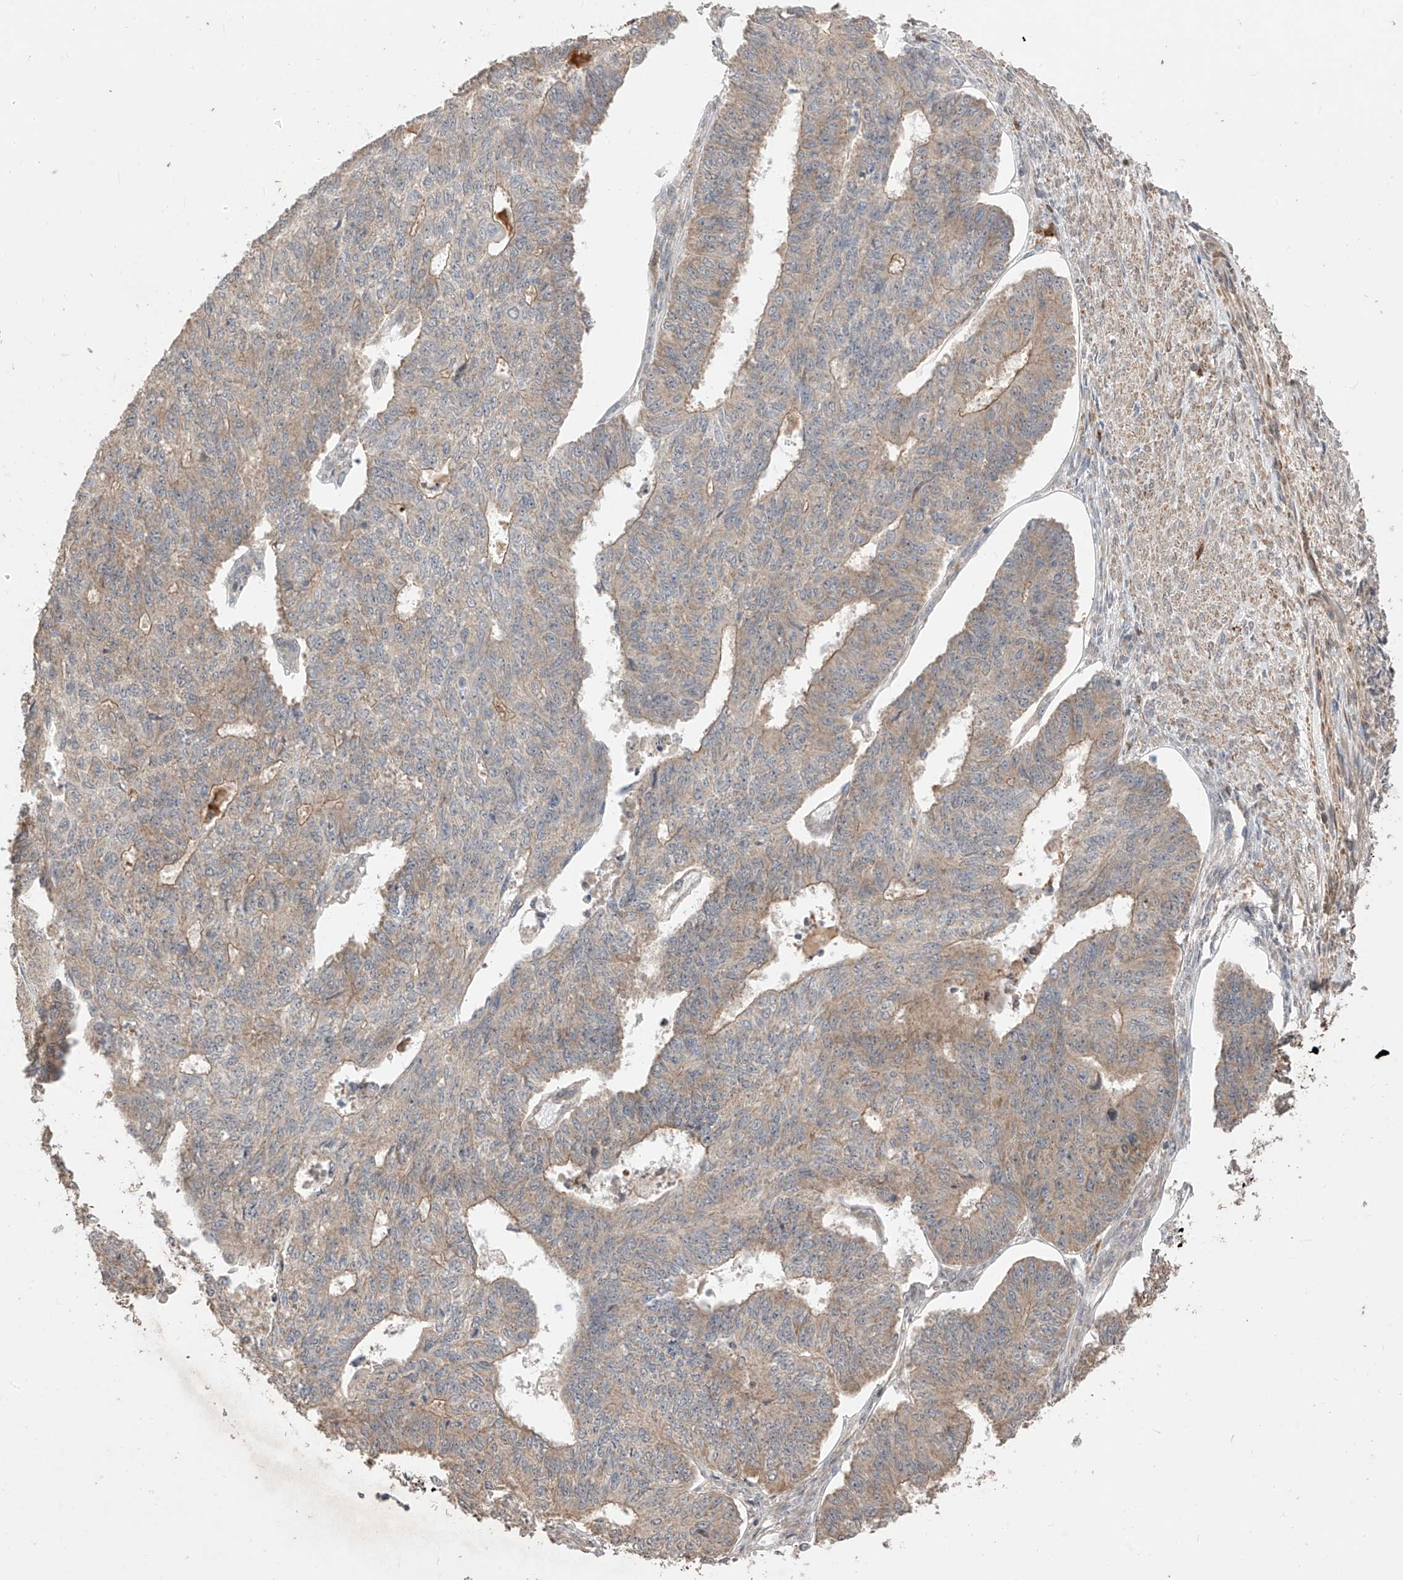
{"staining": {"intensity": "weak", "quantity": "25%-75%", "location": "cytoplasmic/membranous"}, "tissue": "endometrial cancer", "cell_type": "Tumor cells", "image_type": "cancer", "snomed": [{"axis": "morphology", "description": "Adenocarcinoma, NOS"}, {"axis": "topography", "description": "Endometrium"}], "caption": "Endometrial cancer stained for a protein (brown) reveals weak cytoplasmic/membranous positive positivity in approximately 25%-75% of tumor cells.", "gene": "LATS1", "patient": {"sex": "female", "age": 32}}